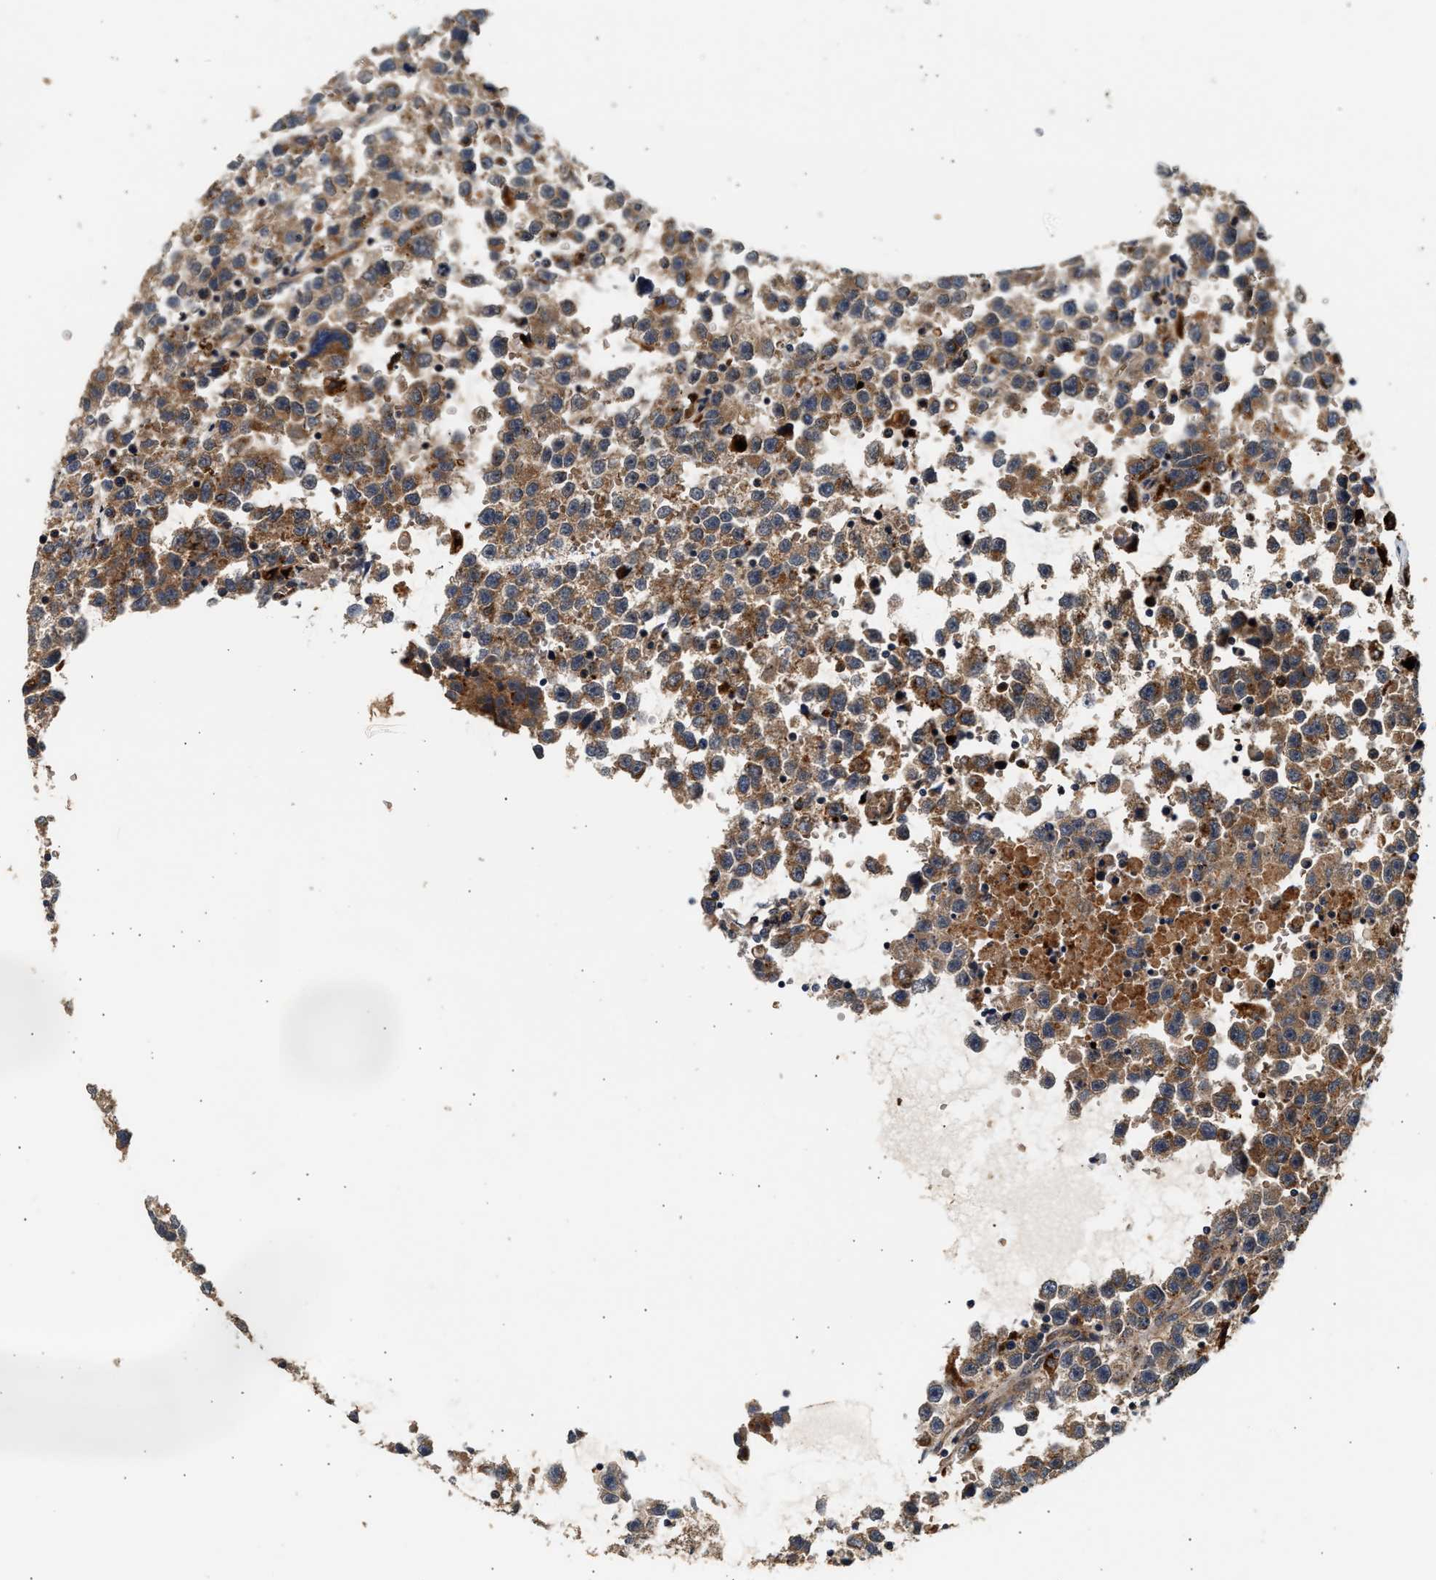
{"staining": {"intensity": "moderate", "quantity": ">75%", "location": "cytoplasmic/membranous"}, "tissue": "testis cancer", "cell_type": "Tumor cells", "image_type": "cancer", "snomed": [{"axis": "morphology", "description": "Seminoma, NOS"}, {"axis": "topography", "description": "Testis"}], "caption": "Protein staining reveals moderate cytoplasmic/membranous expression in approximately >75% of tumor cells in seminoma (testis).", "gene": "PLD3", "patient": {"sex": "male", "age": 33}}